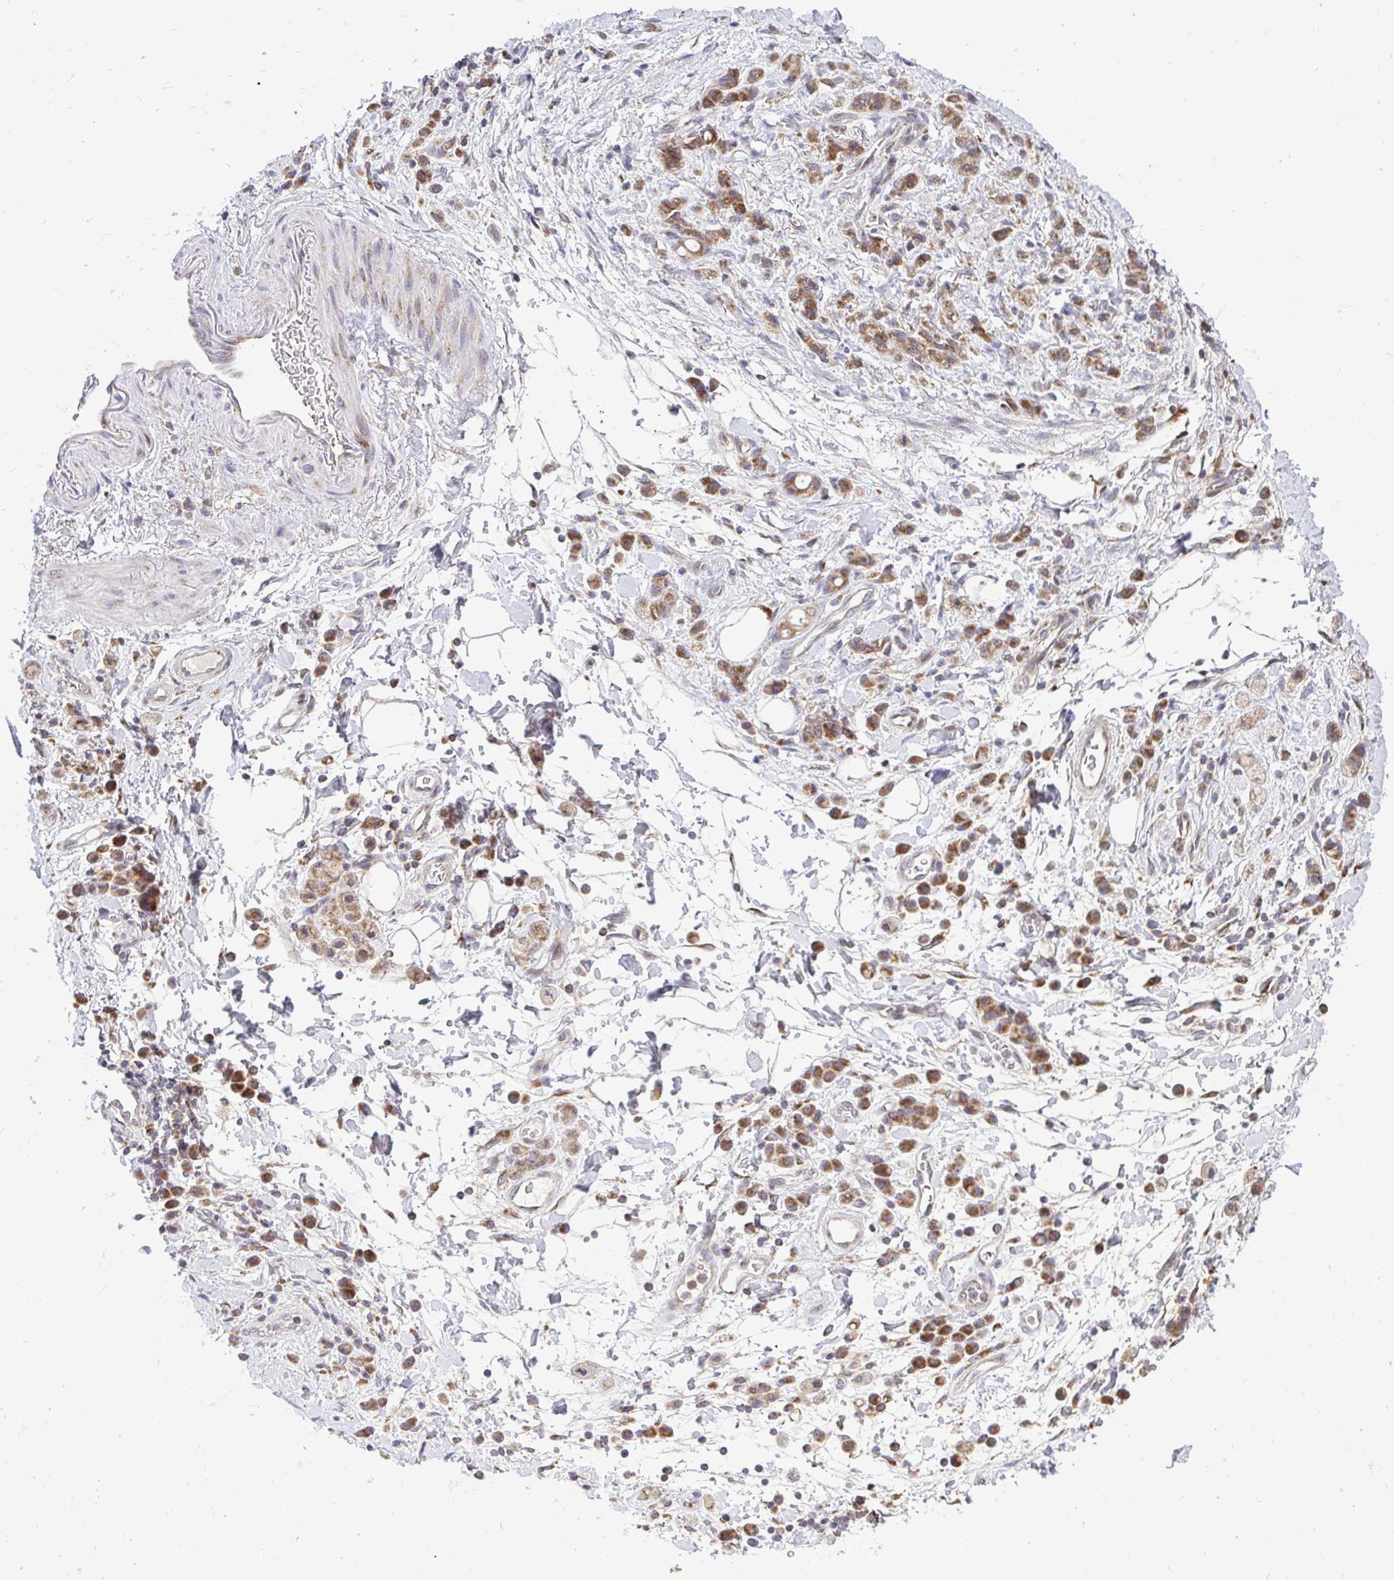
{"staining": {"intensity": "moderate", "quantity": ">75%", "location": "cytoplasmic/membranous"}, "tissue": "stomach cancer", "cell_type": "Tumor cells", "image_type": "cancer", "snomed": [{"axis": "morphology", "description": "Adenocarcinoma, NOS"}, {"axis": "topography", "description": "Stomach"}], "caption": "IHC of stomach cancer (adenocarcinoma) shows medium levels of moderate cytoplasmic/membranous expression in about >75% of tumor cells.", "gene": "VTI1B", "patient": {"sex": "male", "age": 77}}